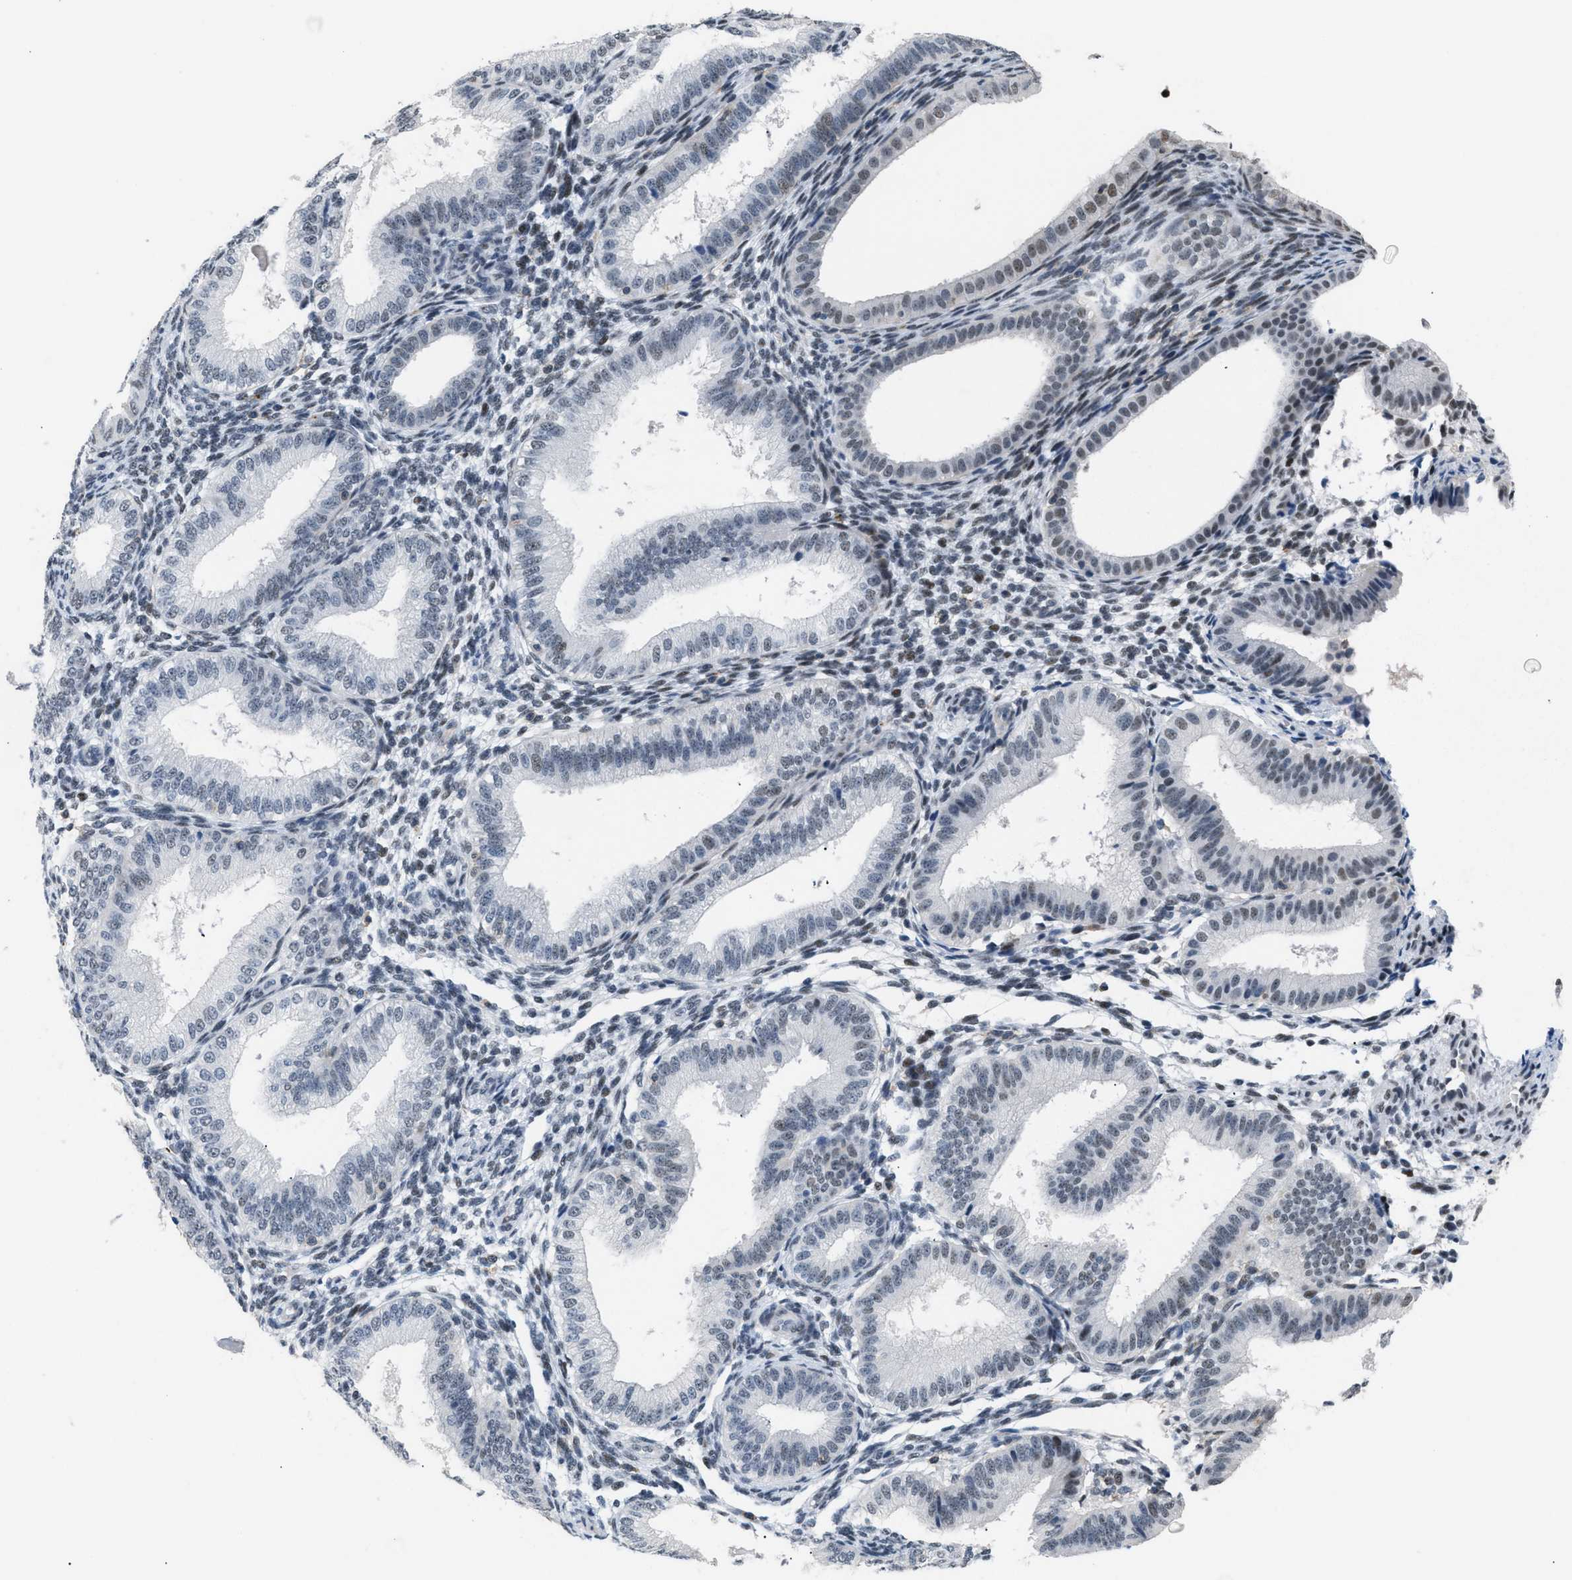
{"staining": {"intensity": "weak", "quantity": "<25%", "location": "nuclear"}, "tissue": "endometrium", "cell_type": "Cells in endometrial stroma", "image_type": "normal", "snomed": [{"axis": "morphology", "description": "Normal tissue, NOS"}, {"axis": "topography", "description": "Endometrium"}], "caption": "An IHC histopathology image of unremarkable endometrium is shown. There is no staining in cells in endometrial stroma of endometrium. (Brightfield microscopy of DAB IHC at high magnification).", "gene": "KCNC3", "patient": {"sex": "female", "age": 39}}